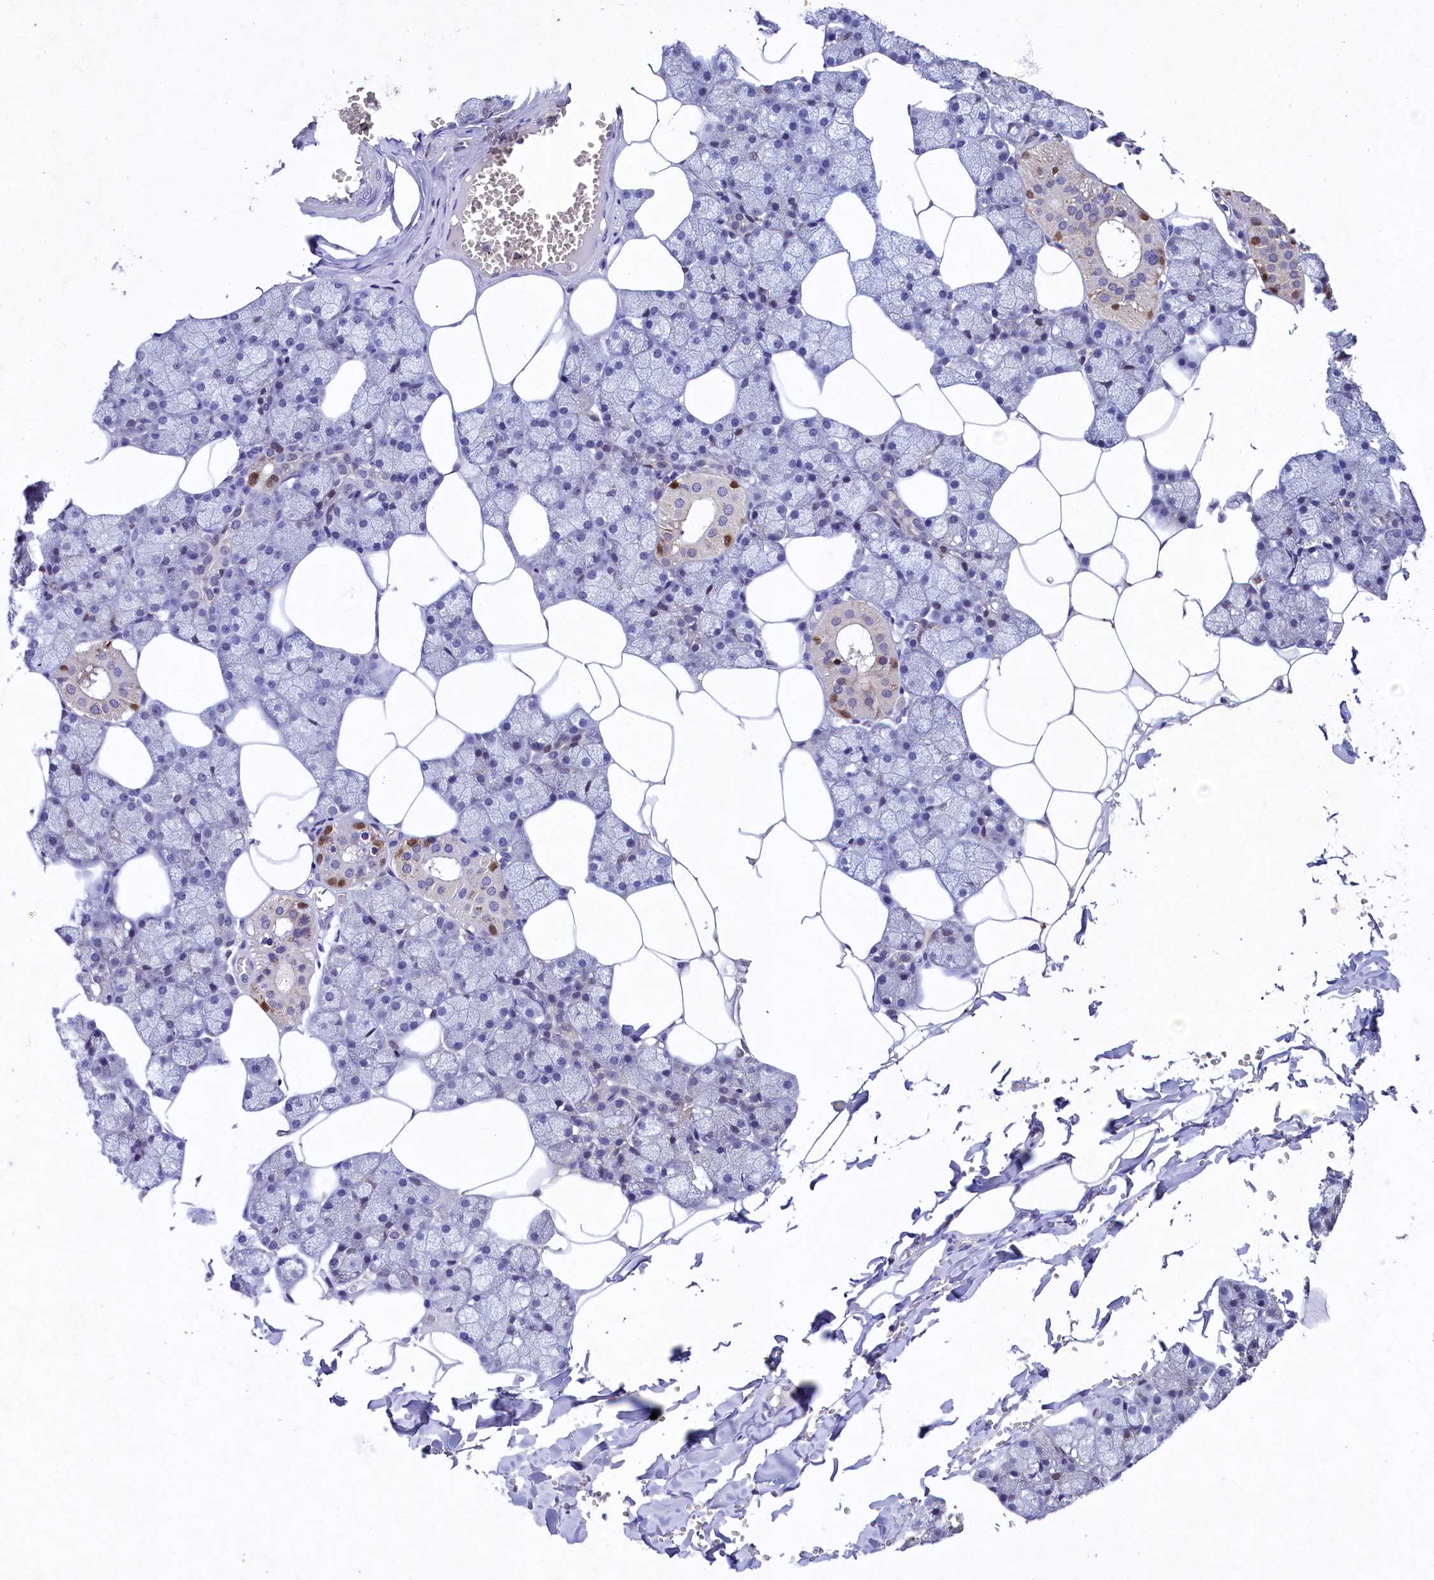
{"staining": {"intensity": "strong", "quantity": "<25%", "location": "cytoplasmic/membranous"}, "tissue": "salivary gland", "cell_type": "Glandular cells", "image_type": "normal", "snomed": [{"axis": "morphology", "description": "Normal tissue, NOS"}, {"axis": "topography", "description": "Salivary gland"}], "caption": "This is a histology image of immunohistochemistry staining of unremarkable salivary gland, which shows strong staining in the cytoplasmic/membranous of glandular cells.", "gene": "TGDS", "patient": {"sex": "male", "age": 62}}